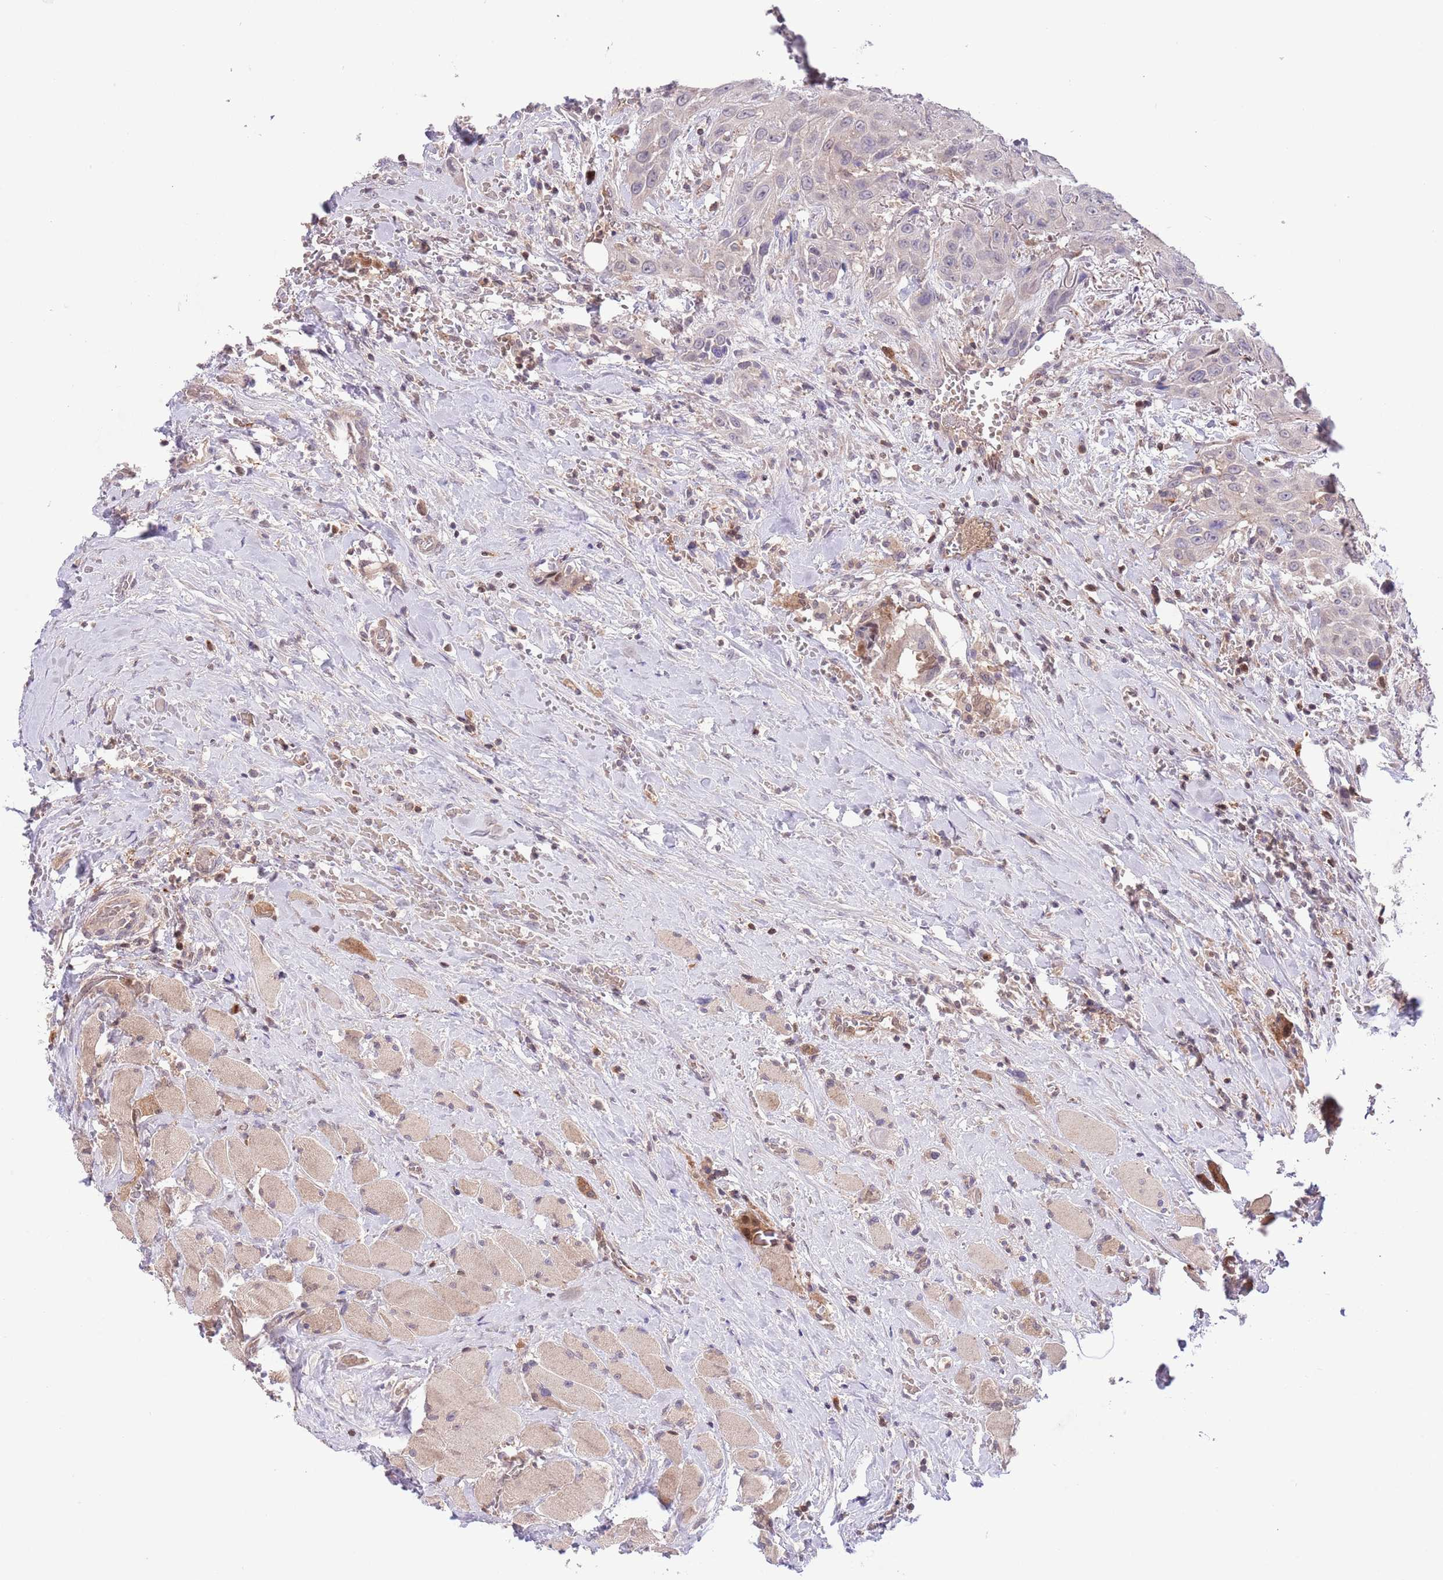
{"staining": {"intensity": "negative", "quantity": "none", "location": "none"}, "tissue": "head and neck cancer", "cell_type": "Tumor cells", "image_type": "cancer", "snomed": [{"axis": "morphology", "description": "Squamous cell carcinoma, NOS"}, {"axis": "topography", "description": "Head-Neck"}], "caption": "Image shows no protein staining in tumor cells of head and neck squamous cell carcinoma tissue.", "gene": "HDHD2", "patient": {"sex": "male", "age": 81}}